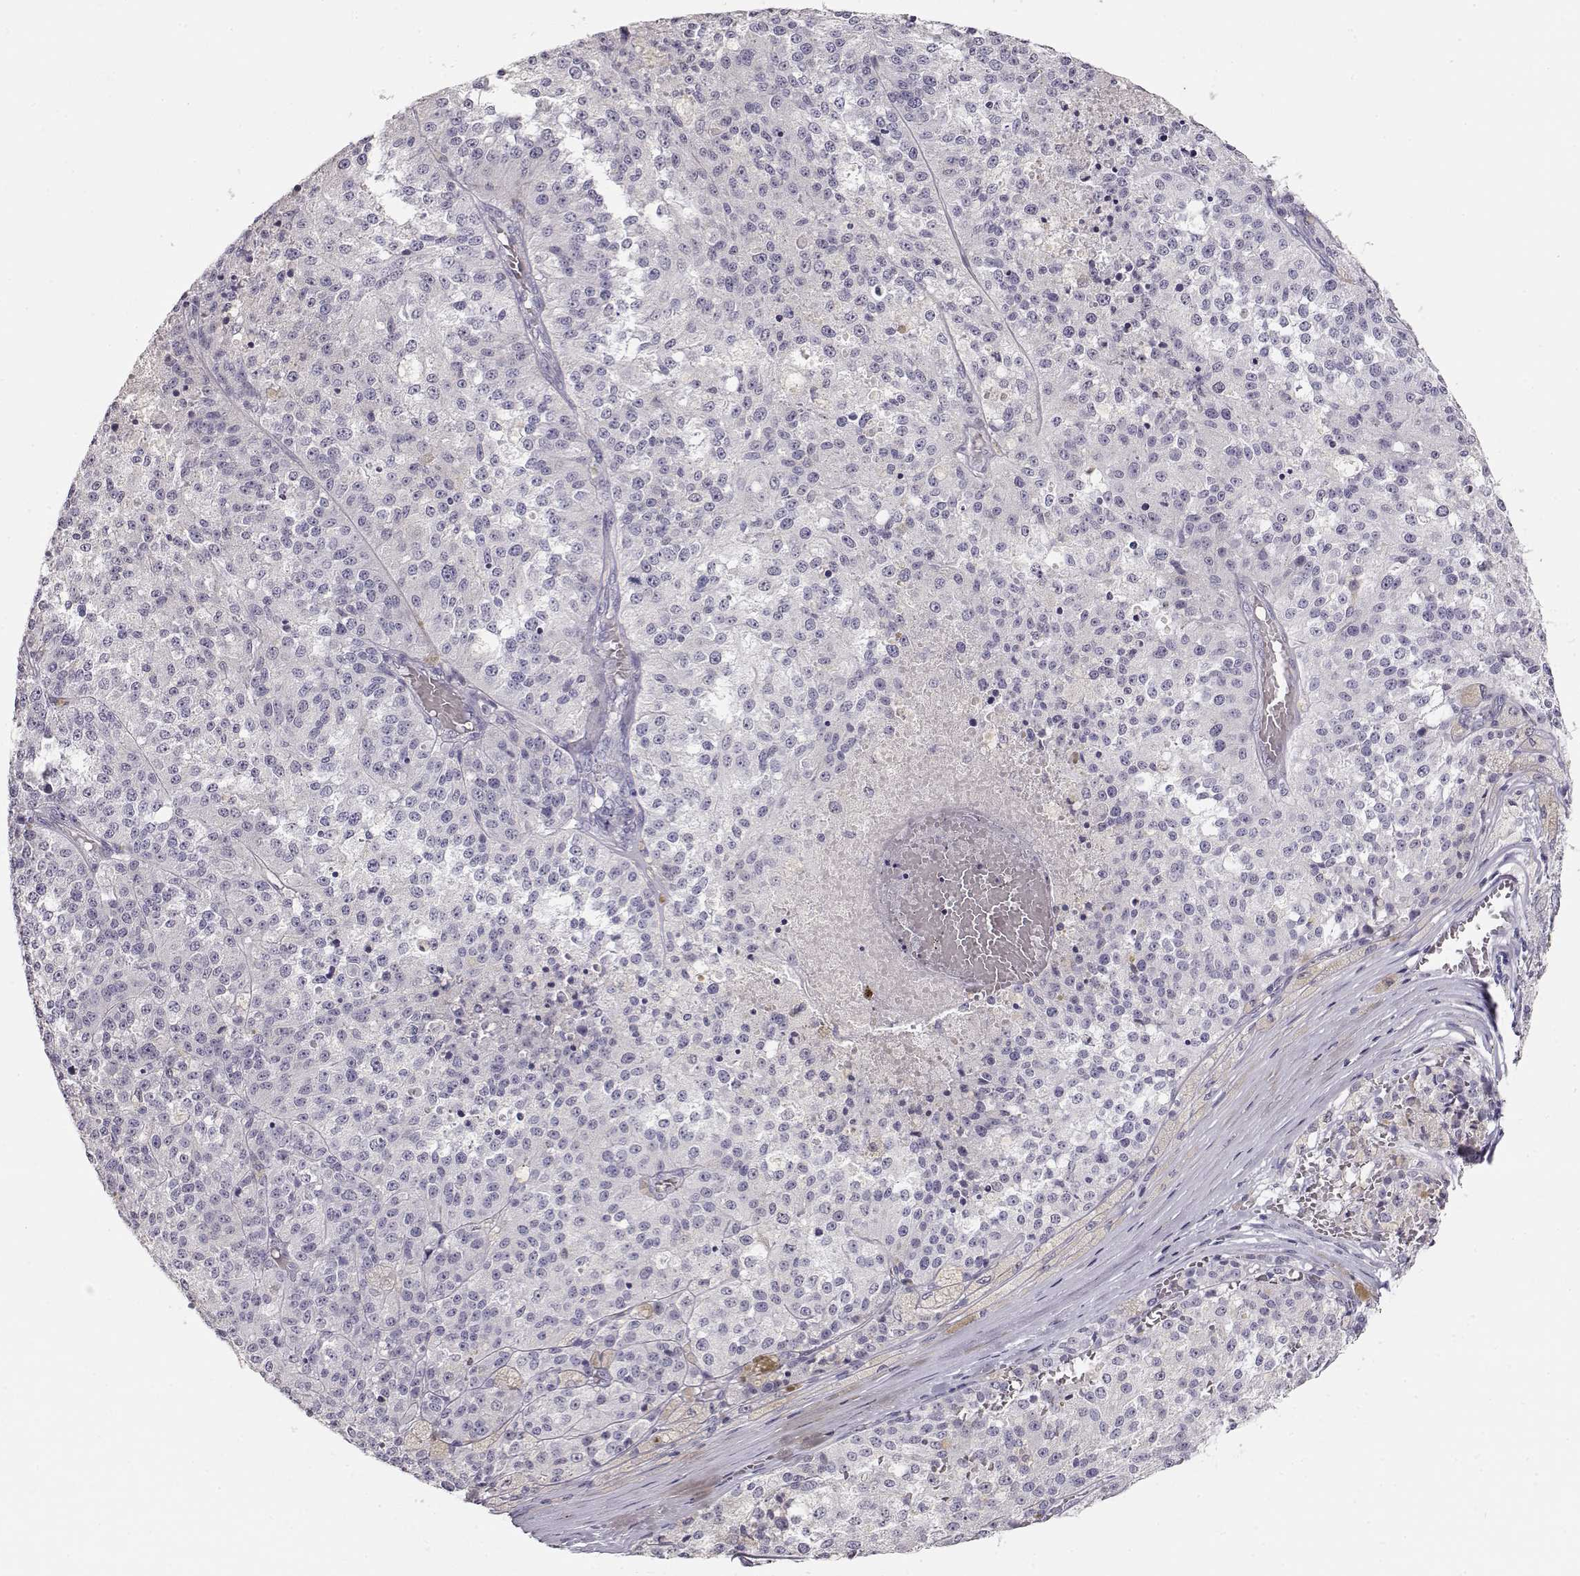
{"staining": {"intensity": "negative", "quantity": "none", "location": "none"}, "tissue": "melanoma", "cell_type": "Tumor cells", "image_type": "cancer", "snomed": [{"axis": "morphology", "description": "Malignant melanoma, Metastatic site"}, {"axis": "topography", "description": "Lymph node"}], "caption": "Immunohistochemistry histopathology image of neoplastic tissue: melanoma stained with DAB demonstrates no significant protein expression in tumor cells.", "gene": "MAGEC1", "patient": {"sex": "female", "age": 64}}